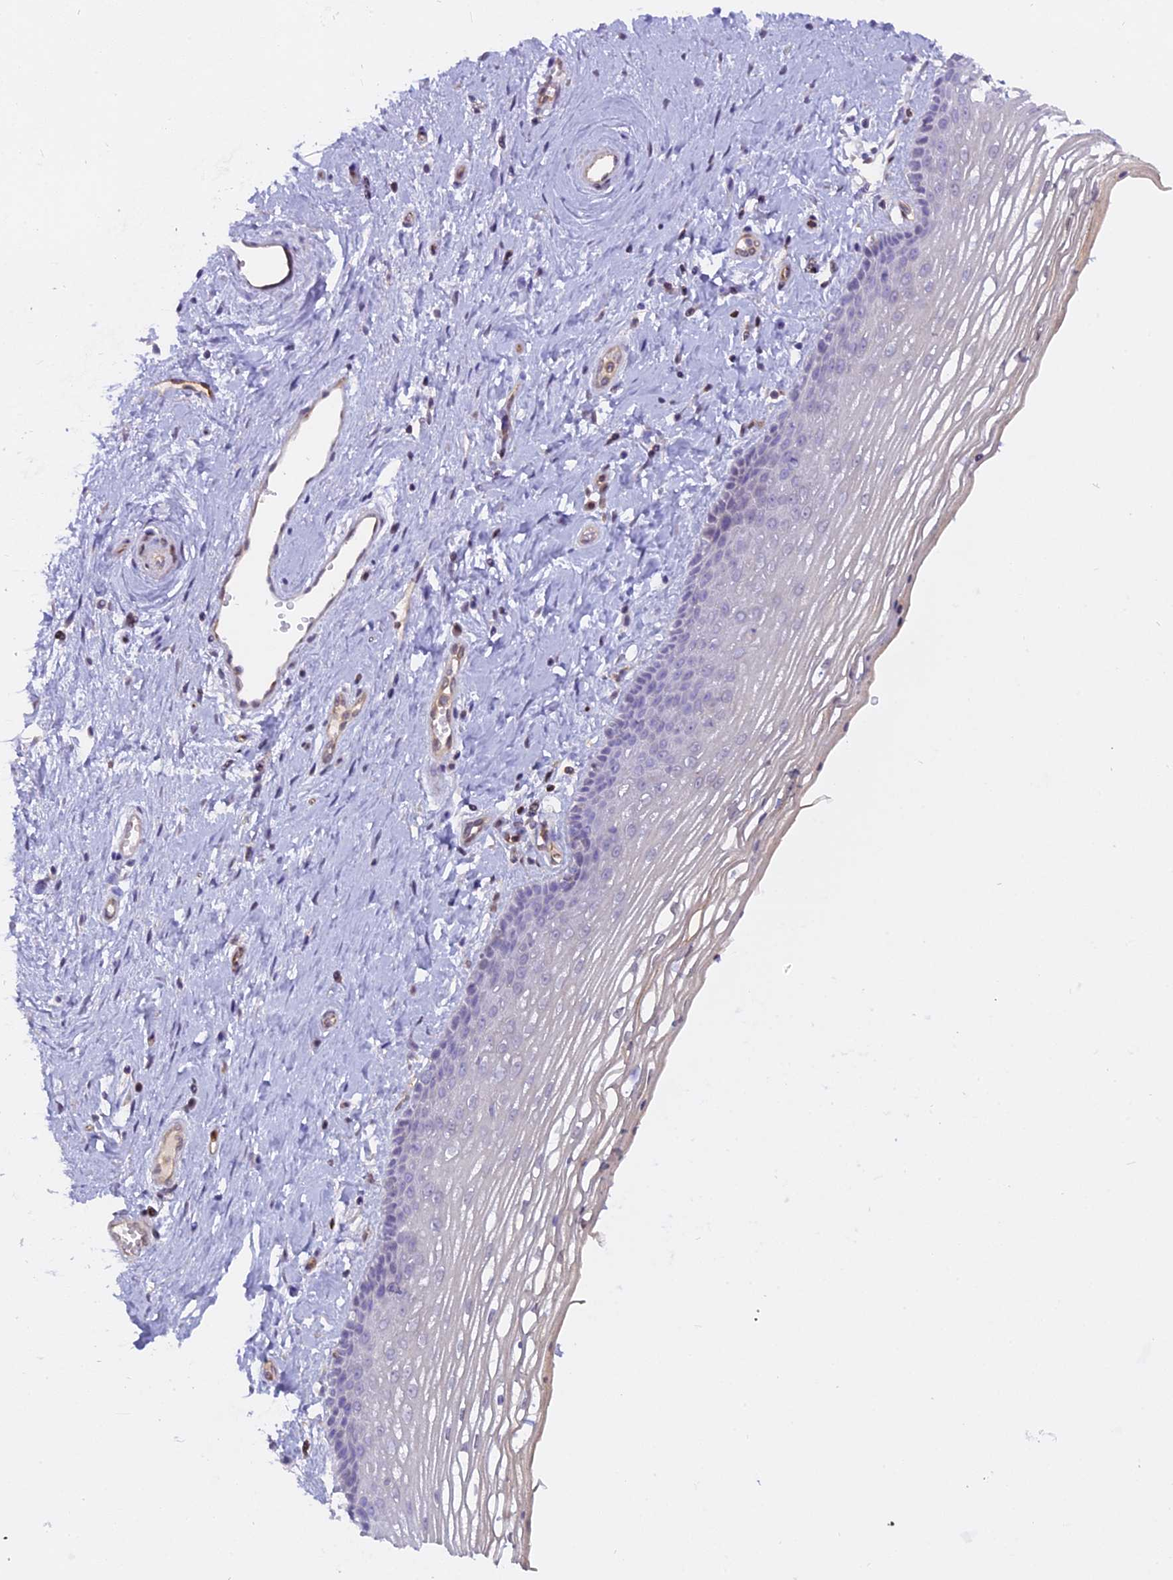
{"staining": {"intensity": "negative", "quantity": "none", "location": "none"}, "tissue": "vagina", "cell_type": "Squamous epithelial cells", "image_type": "normal", "snomed": [{"axis": "morphology", "description": "Normal tissue, NOS"}, {"axis": "topography", "description": "Vagina"}], "caption": "Vagina was stained to show a protein in brown. There is no significant positivity in squamous epithelial cells. (DAB immunohistochemistry (IHC) with hematoxylin counter stain).", "gene": "FAM118B", "patient": {"sex": "female", "age": 46}}